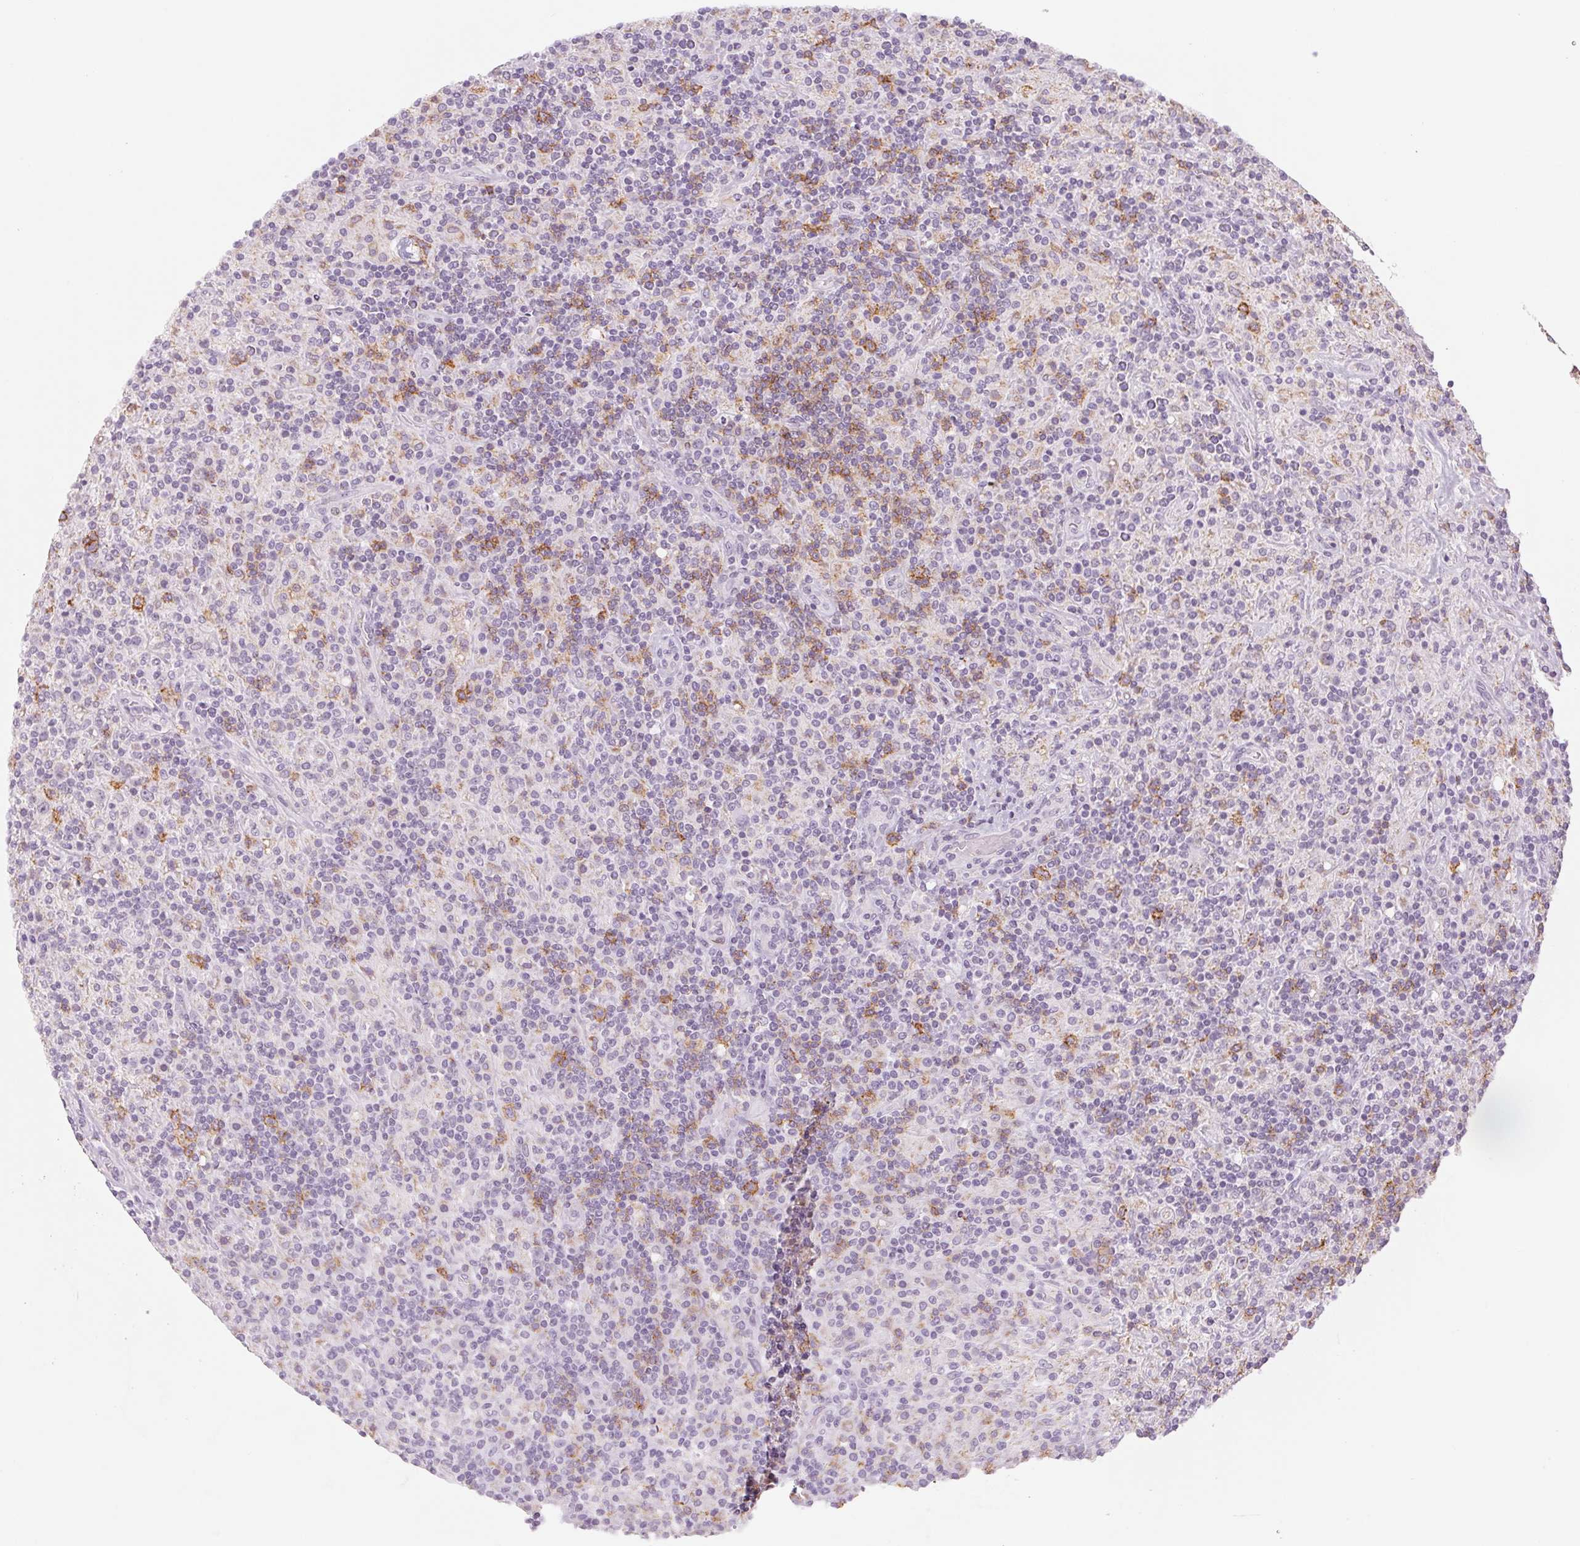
{"staining": {"intensity": "negative", "quantity": "none", "location": "none"}, "tissue": "lymphoma", "cell_type": "Tumor cells", "image_type": "cancer", "snomed": [{"axis": "morphology", "description": "Hodgkin's disease, NOS"}, {"axis": "topography", "description": "Lymph node"}], "caption": "A micrograph of human lymphoma is negative for staining in tumor cells.", "gene": "PRPH", "patient": {"sex": "male", "age": 70}}